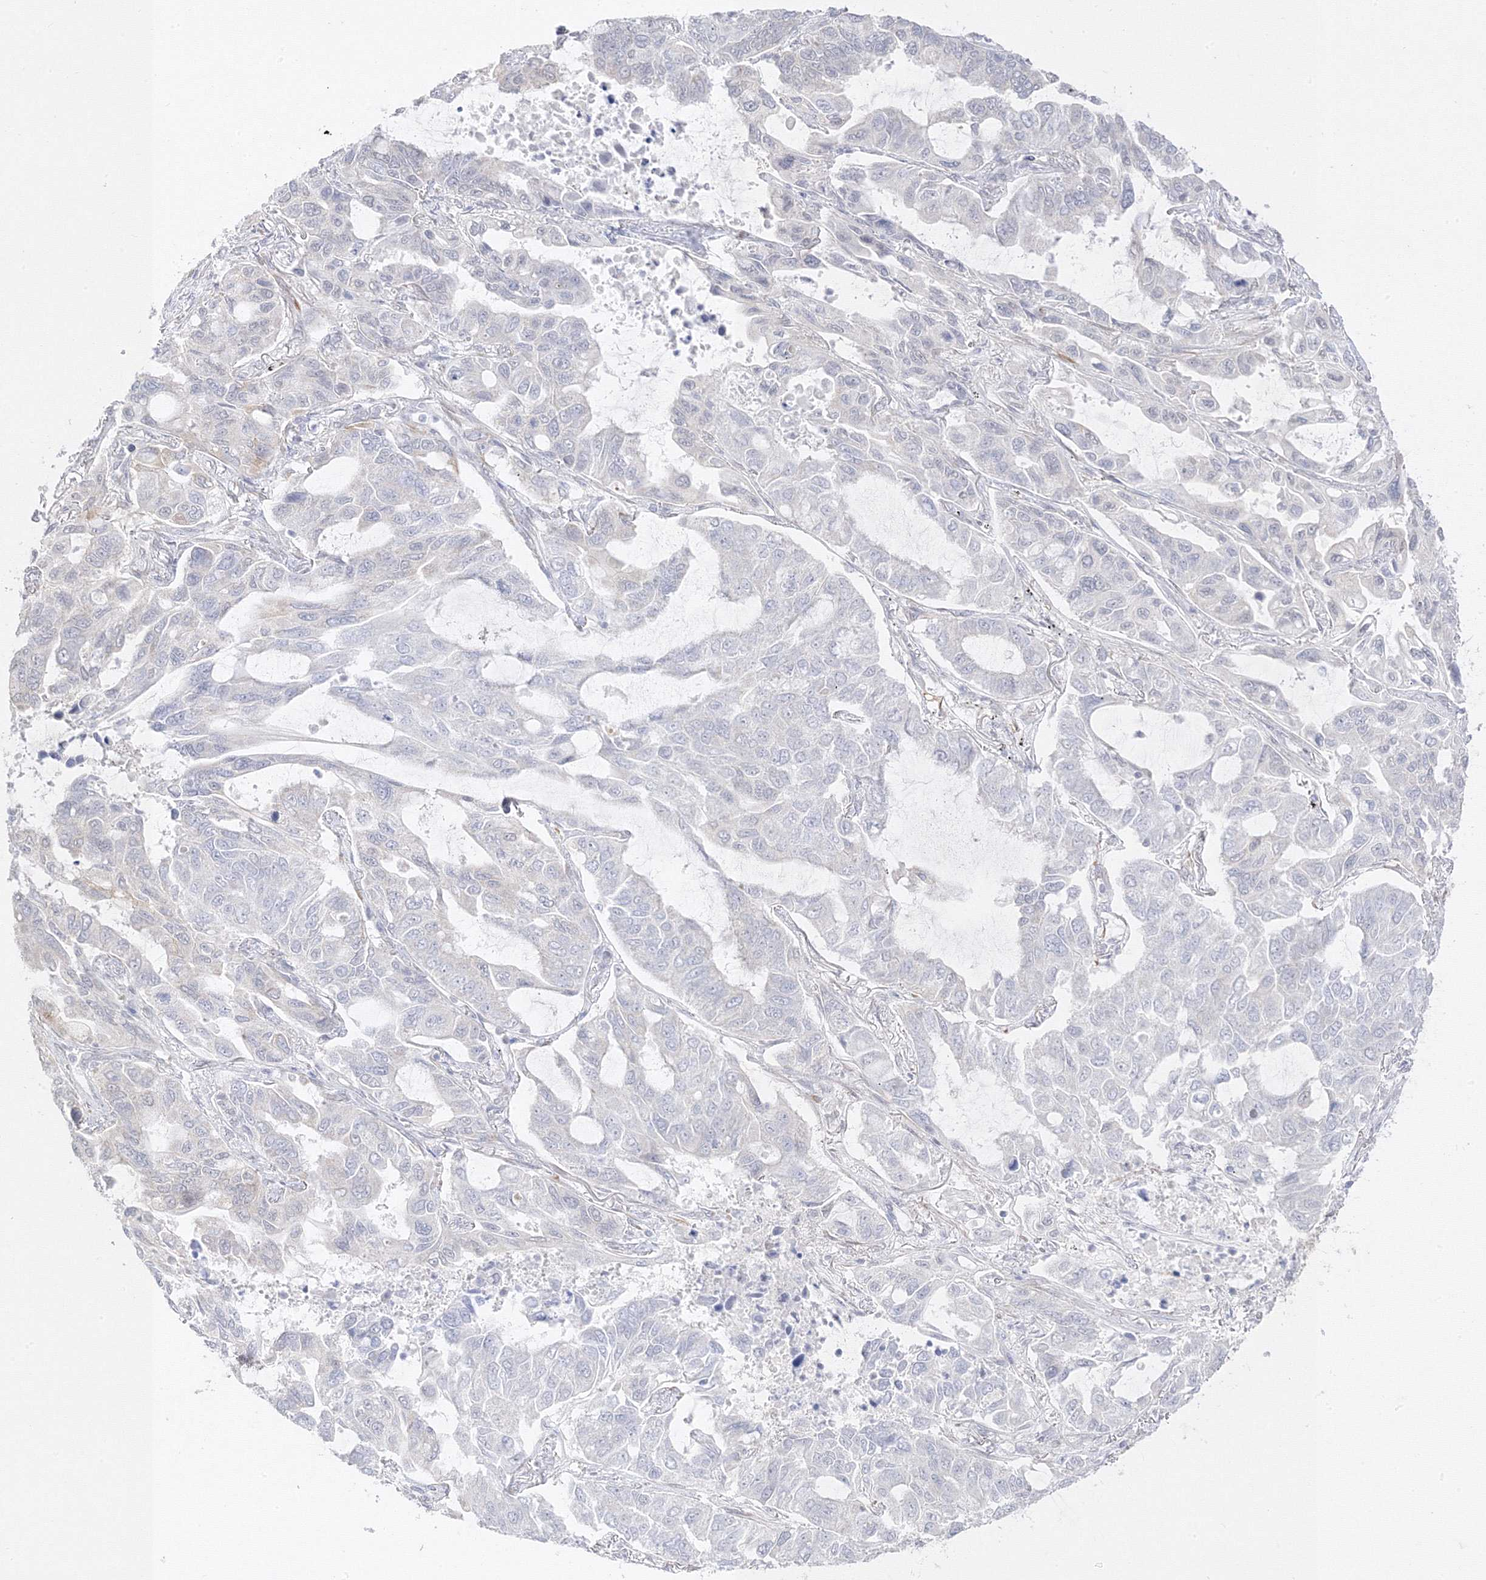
{"staining": {"intensity": "negative", "quantity": "none", "location": "none"}, "tissue": "lung cancer", "cell_type": "Tumor cells", "image_type": "cancer", "snomed": [{"axis": "morphology", "description": "Adenocarcinoma, NOS"}, {"axis": "topography", "description": "Lung"}], "caption": "This is an IHC histopathology image of lung cancer (adenocarcinoma). There is no positivity in tumor cells.", "gene": "C2CD2", "patient": {"sex": "male", "age": 64}}